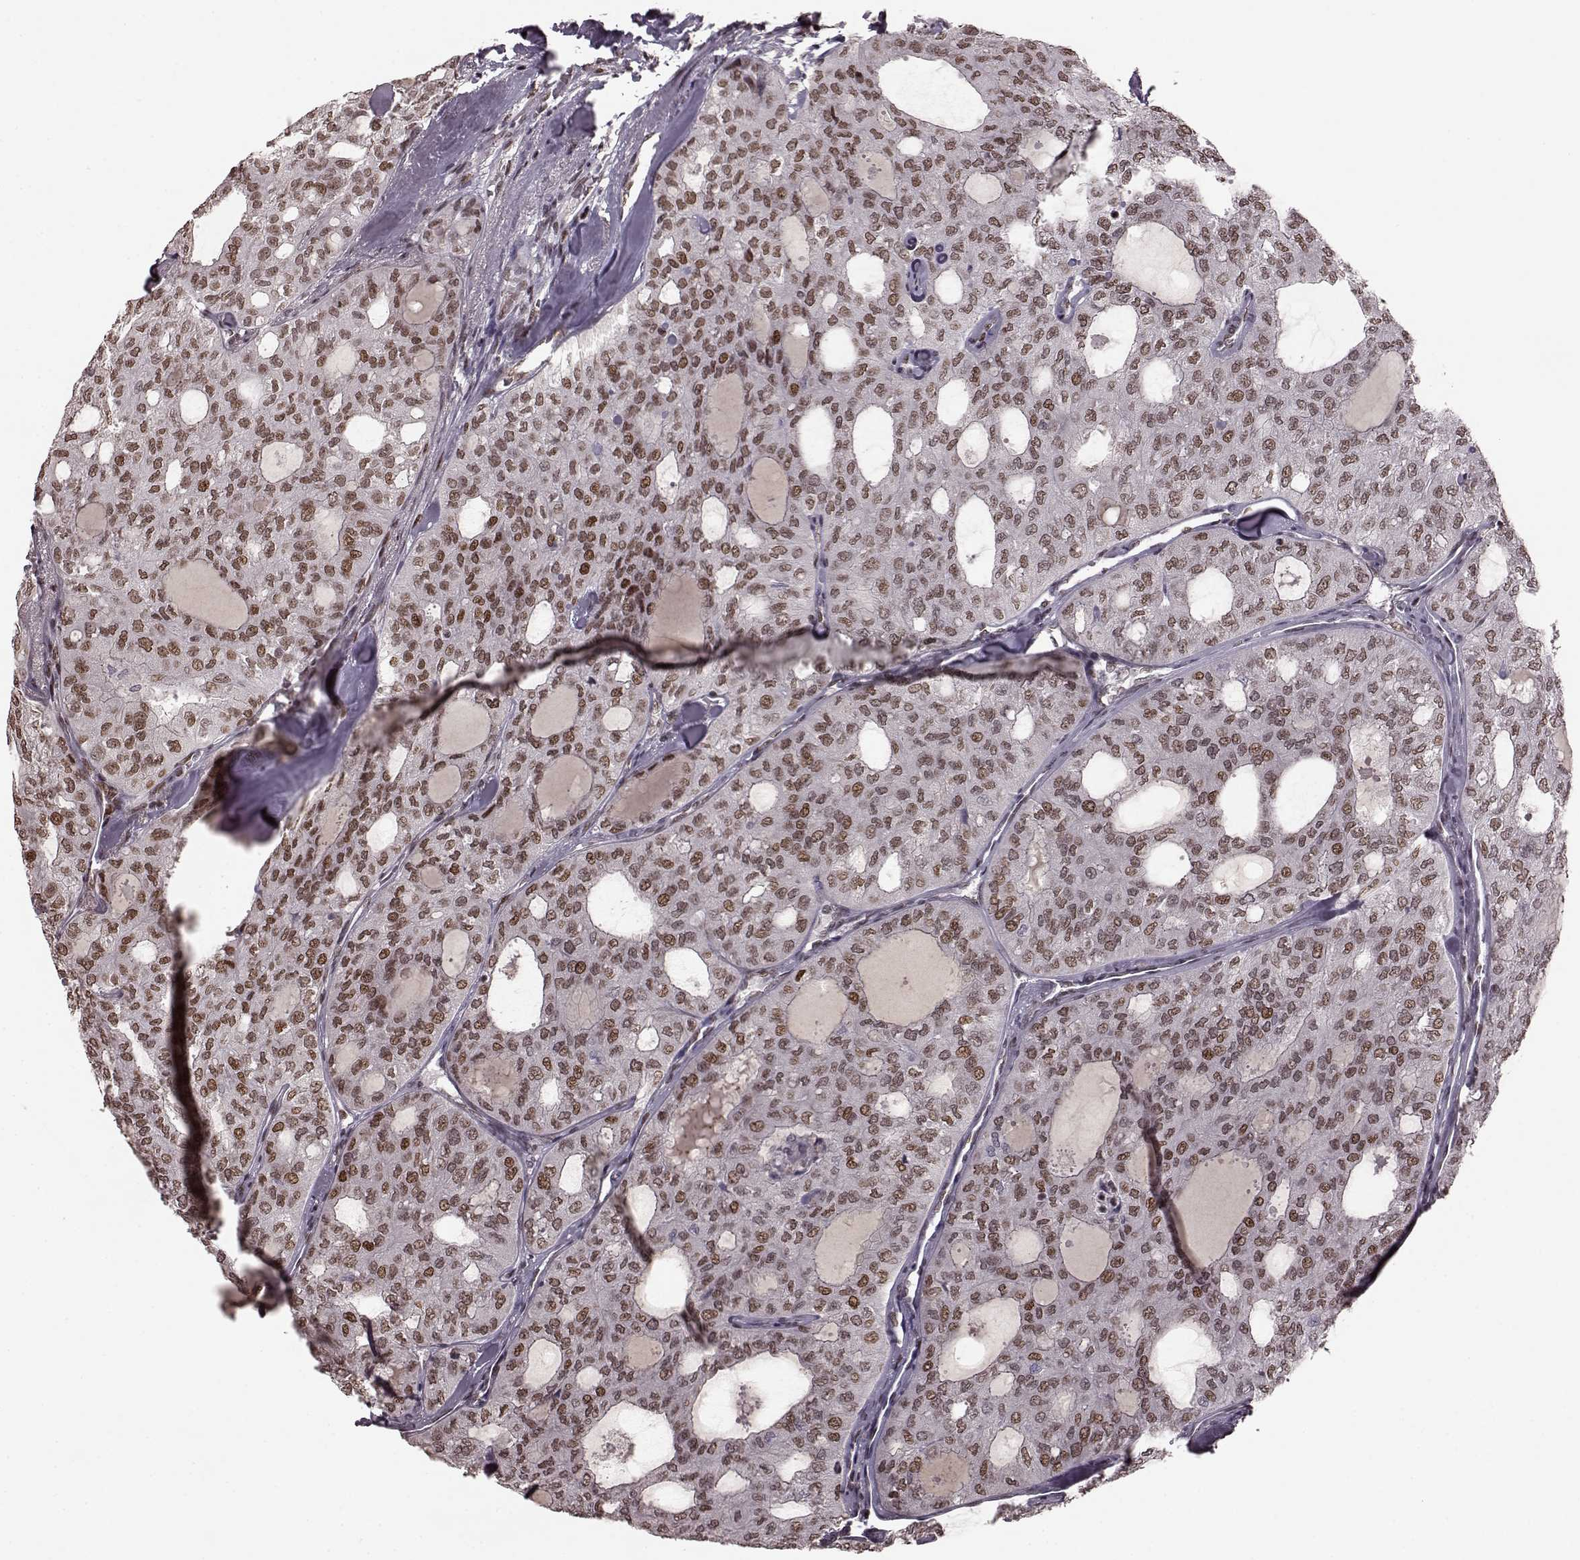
{"staining": {"intensity": "moderate", "quantity": ">75%", "location": "nuclear"}, "tissue": "thyroid cancer", "cell_type": "Tumor cells", "image_type": "cancer", "snomed": [{"axis": "morphology", "description": "Follicular adenoma carcinoma, NOS"}, {"axis": "topography", "description": "Thyroid gland"}], "caption": "This micrograph displays immunohistochemistry staining of human thyroid cancer, with medium moderate nuclear expression in about >75% of tumor cells.", "gene": "NR2C1", "patient": {"sex": "male", "age": 75}}